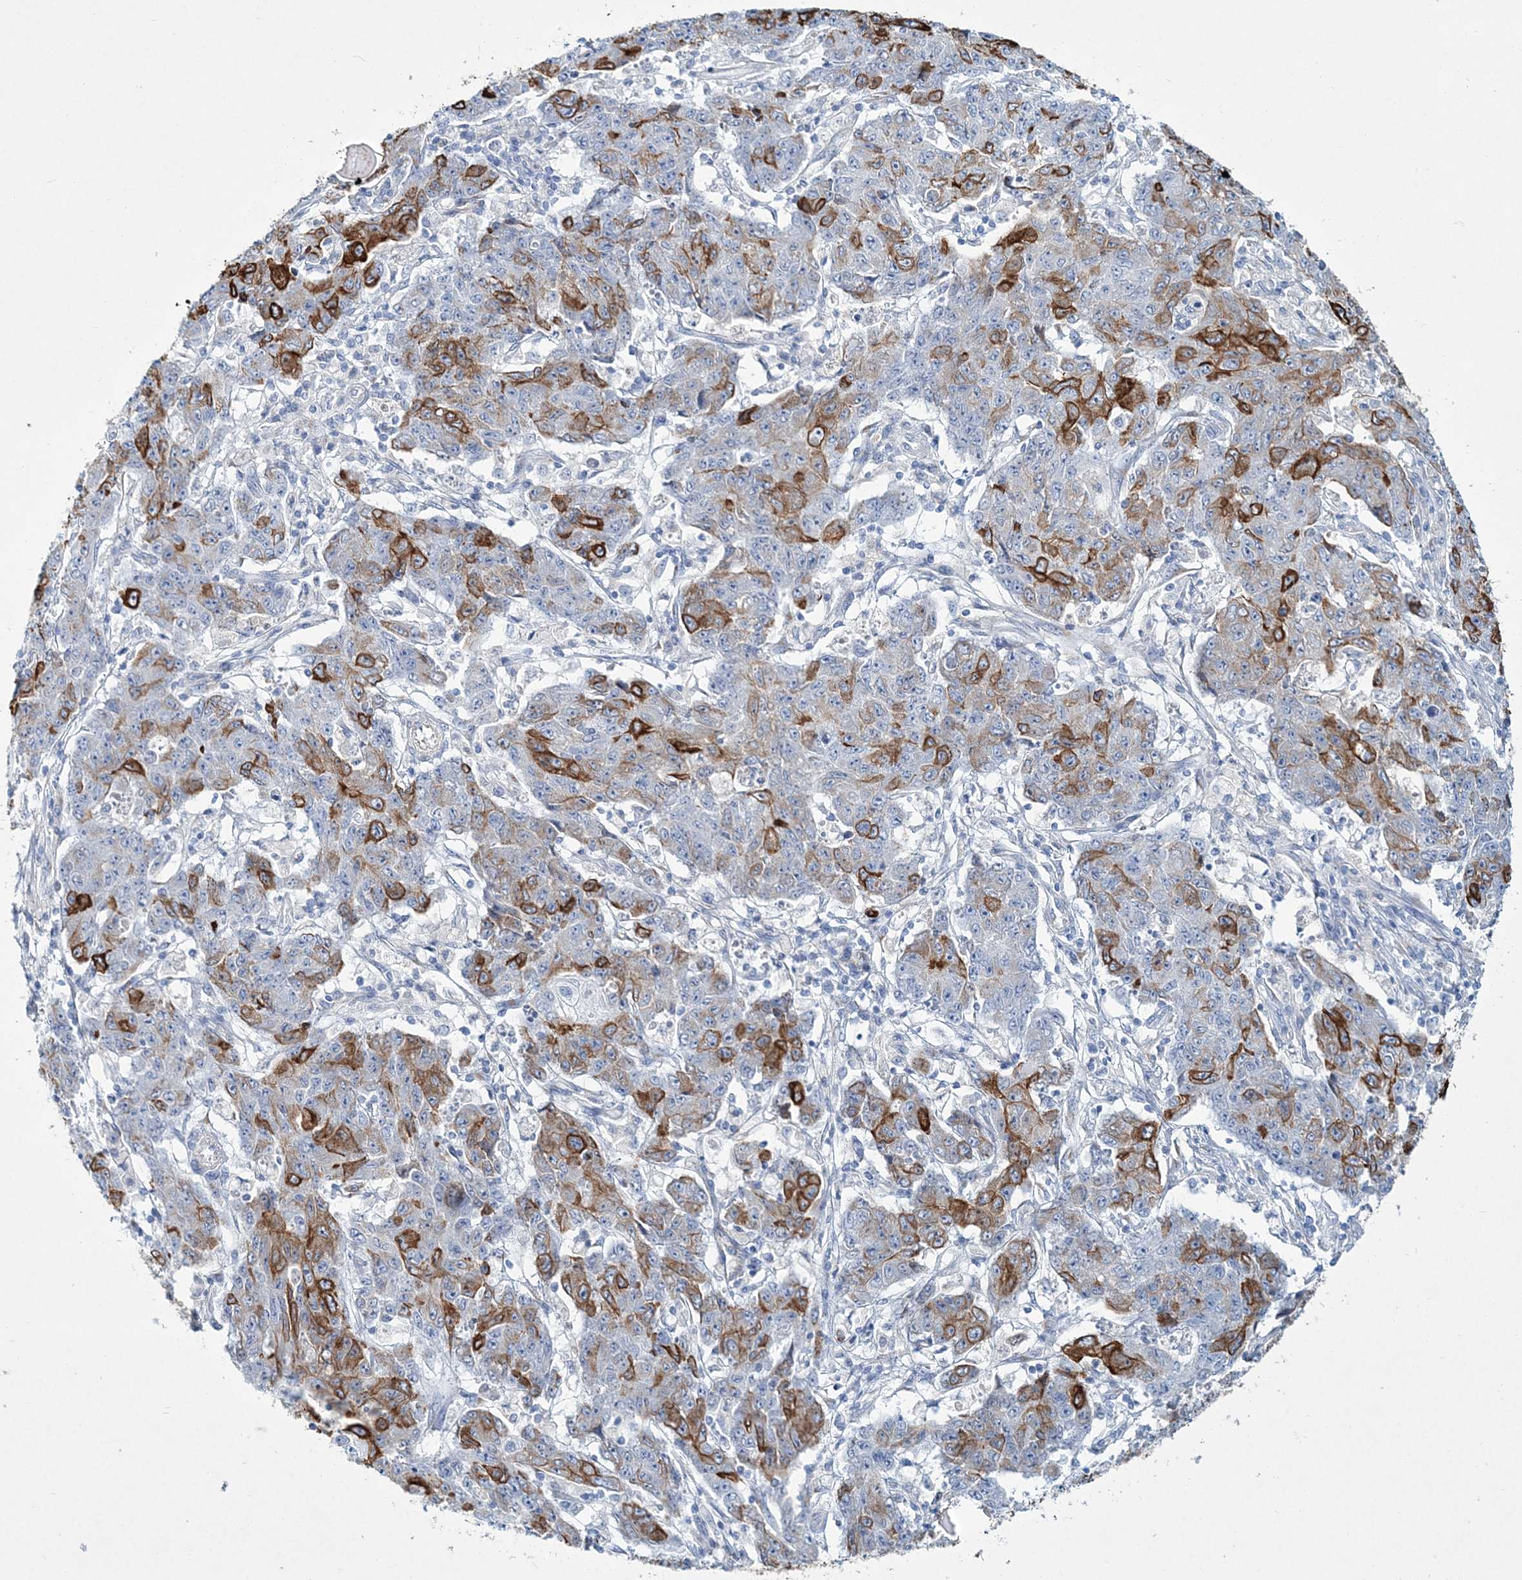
{"staining": {"intensity": "strong", "quantity": "25%-75%", "location": "cytoplasmic/membranous"}, "tissue": "ovarian cancer", "cell_type": "Tumor cells", "image_type": "cancer", "snomed": [{"axis": "morphology", "description": "Carcinoma, endometroid"}, {"axis": "topography", "description": "Ovary"}], "caption": "High-magnification brightfield microscopy of ovarian cancer (endometroid carcinoma) stained with DAB (brown) and counterstained with hematoxylin (blue). tumor cells exhibit strong cytoplasmic/membranous positivity is identified in about25%-75% of cells. The staining was performed using DAB (3,3'-diaminobenzidine), with brown indicating positive protein expression. Nuclei are stained blue with hematoxylin.", "gene": "ADGRL1", "patient": {"sex": "female", "age": 42}}